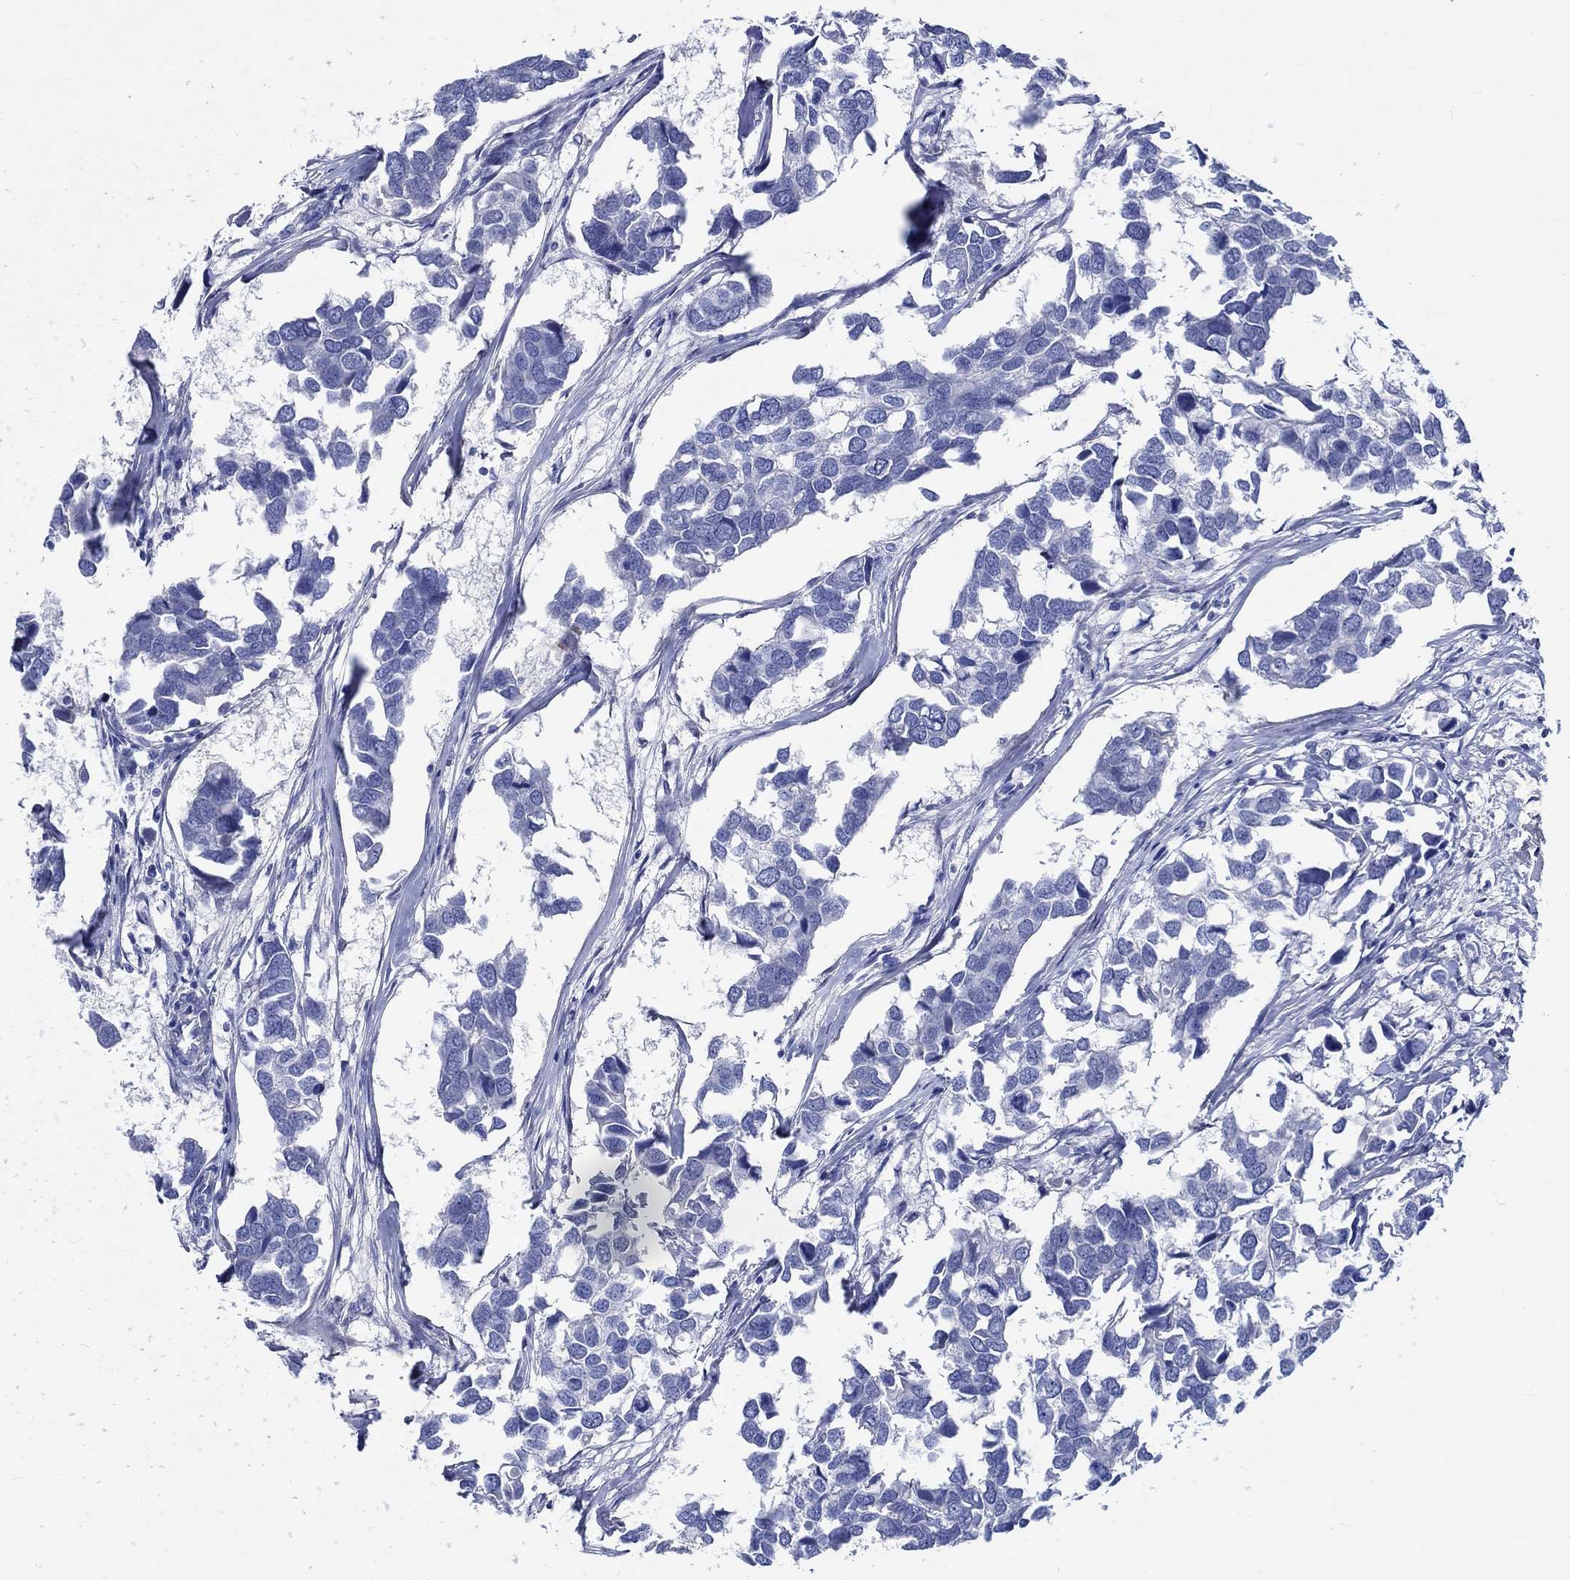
{"staining": {"intensity": "negative", "quantity": "none", "location": "none"}, "tissue": "breast cancer", "cell_type": "Tumor cells", "image_type": "cancer", "snomed": [{"axis": "morphology", "description": "Duct carcinoma"}, {"axis": "topography", "description": "Breast"}], "caption": "High magnification brightfield microscopy of intraductal carcinoma (breast) stained with DAB (3,3'-diaminobenzidine) (brown) and counterstained with hematoxylin (blue): tumor cells show no significant staining.", "gene": "SHISA4", "patient": {"sex": "female", "age": 83}}